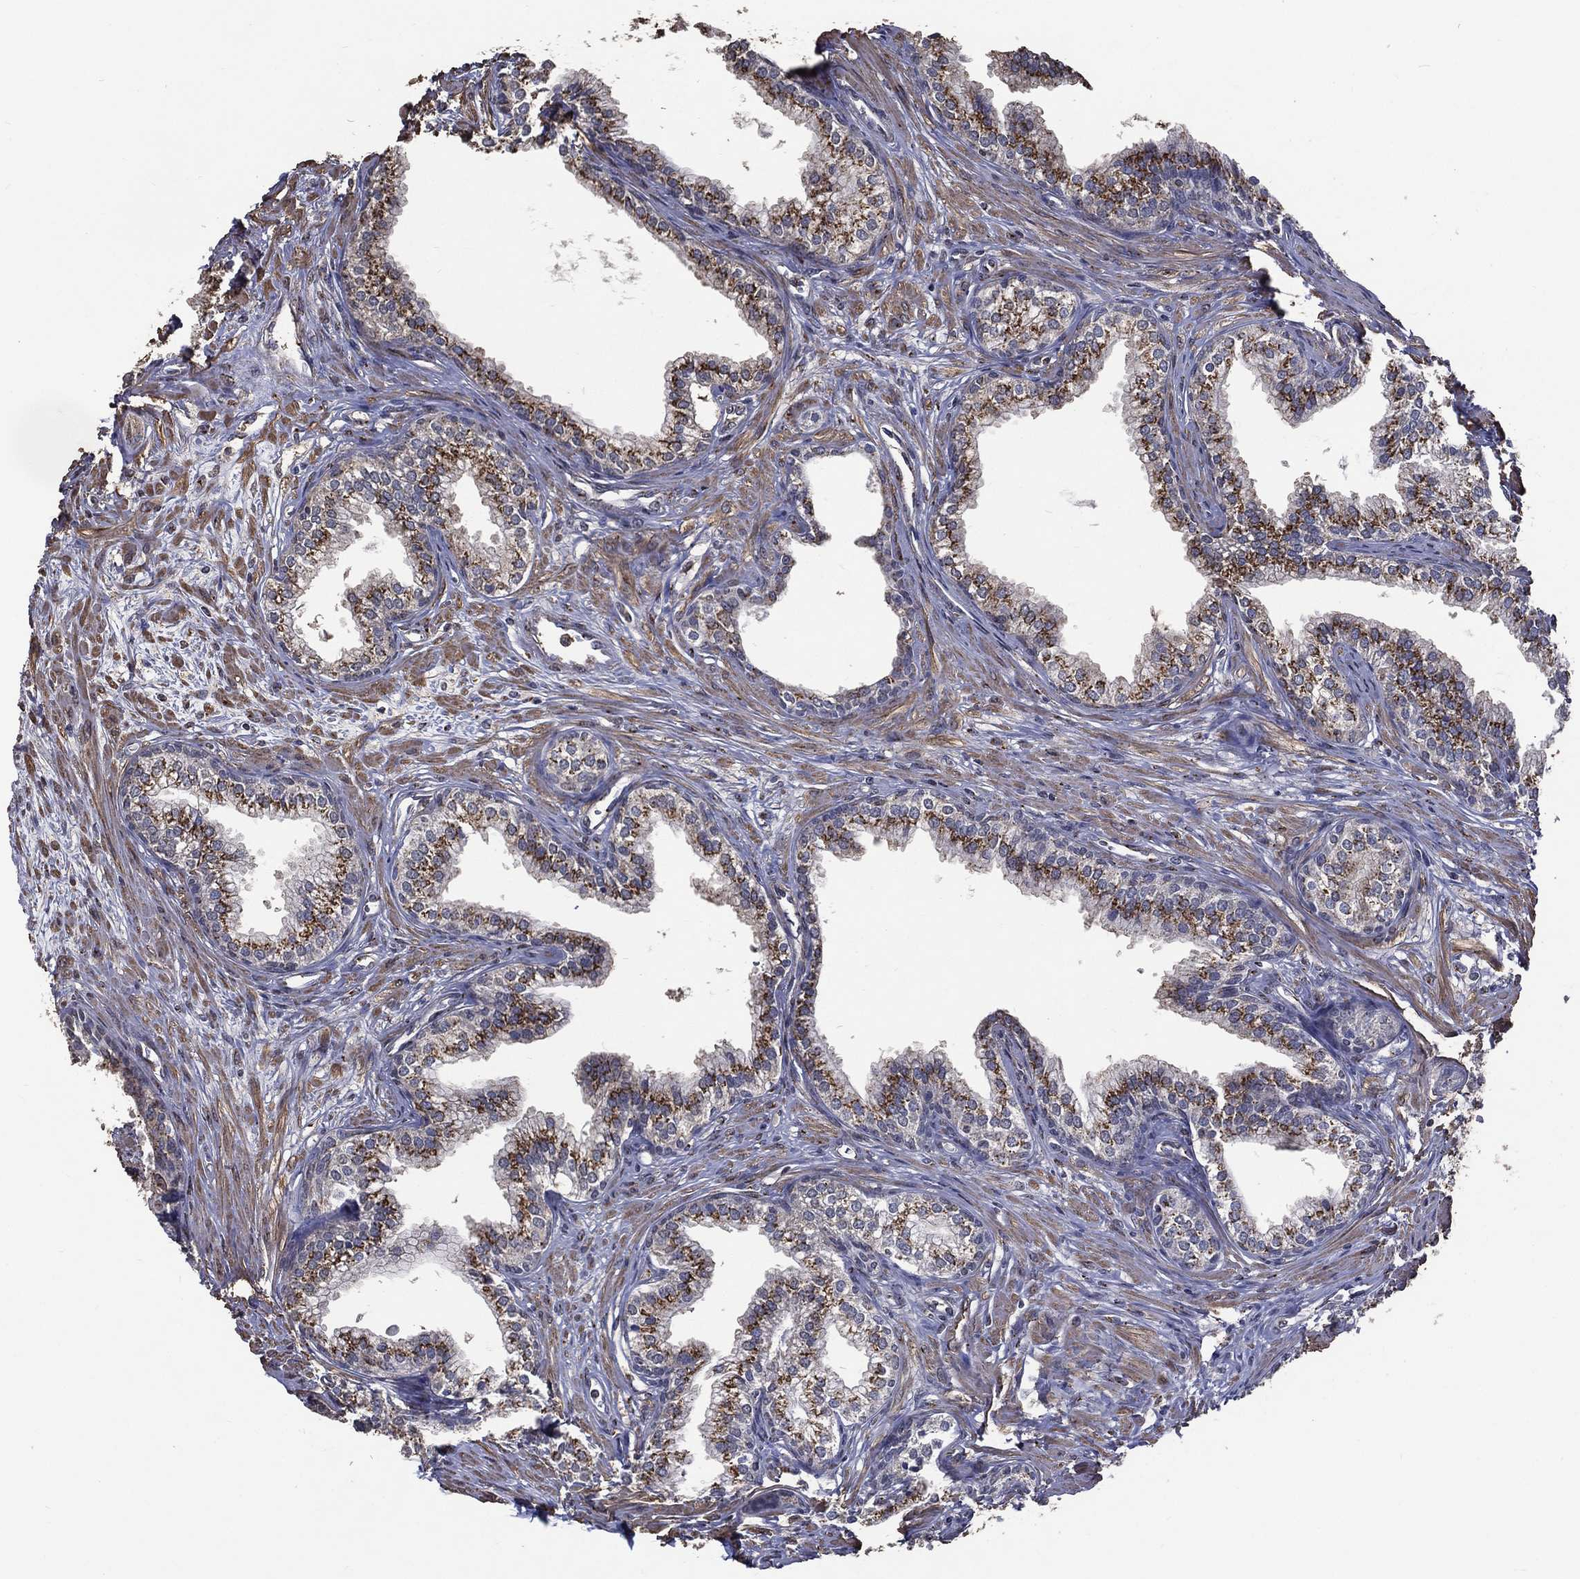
{"staining": {"intensity": "strong", "quantity": ">75%", "location": "cytoplasmic/membranous"}, "tissue": "prostate", "cell_type": "Glandular cells", "image_type": "normal", "snomed": [{"axis": "morphology", "description": "Normal tissue, NOS"}, {"axis": "topography", "description": "Prostate"}], "caption": "Immunohistochemical staining of benign human prostate displays strong cytoplasmic/membranous protein positivity in approximately >75% of glandular cells. (Stains: DAB (3,3'-diaminobenzidine) in brown, nuclei in blue, Microscopy: brightfield microscopy at high magnification).", "gene": "GPR183", "patient": {"sex": "male", "age": 65}}